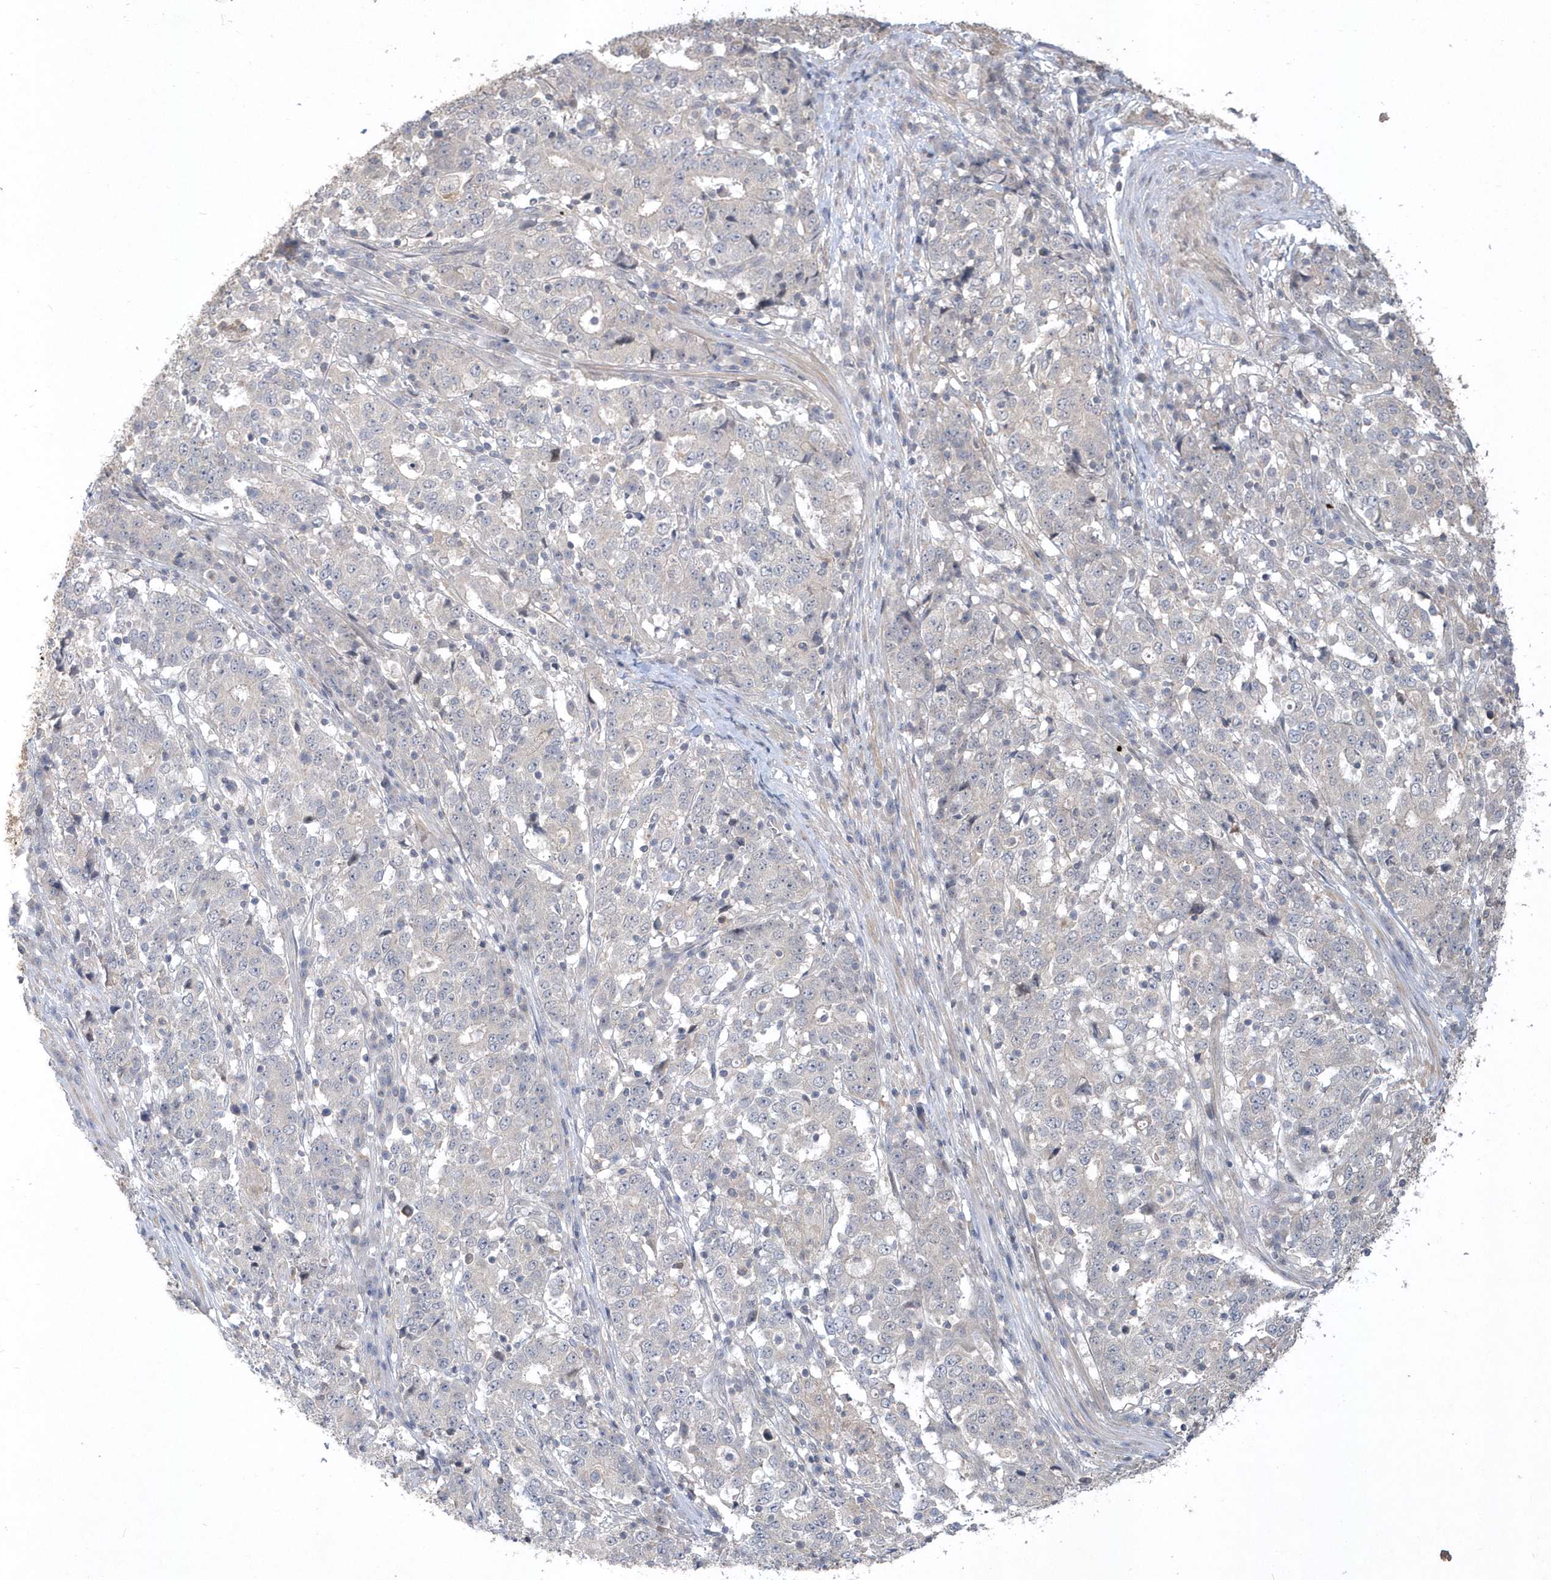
{"staining": {"intensity": "negative", "quantity": "none", "location": "none"}, "tissue": "stomach cancer", "cell_type": "Tumor cells", "image_type": "cancer", "snomed": [{"axis": "morphology", "description": "Adenocarcinoma, NOS"}, {"axis": "topography", "description": "Stomach"}], "caption": "Image shows no protein positivity in tumor cells of adenocarcinoma (stomach) tissue.", "gene": "TSPEAR", "patient": {"sex": "male", "age": 59}}